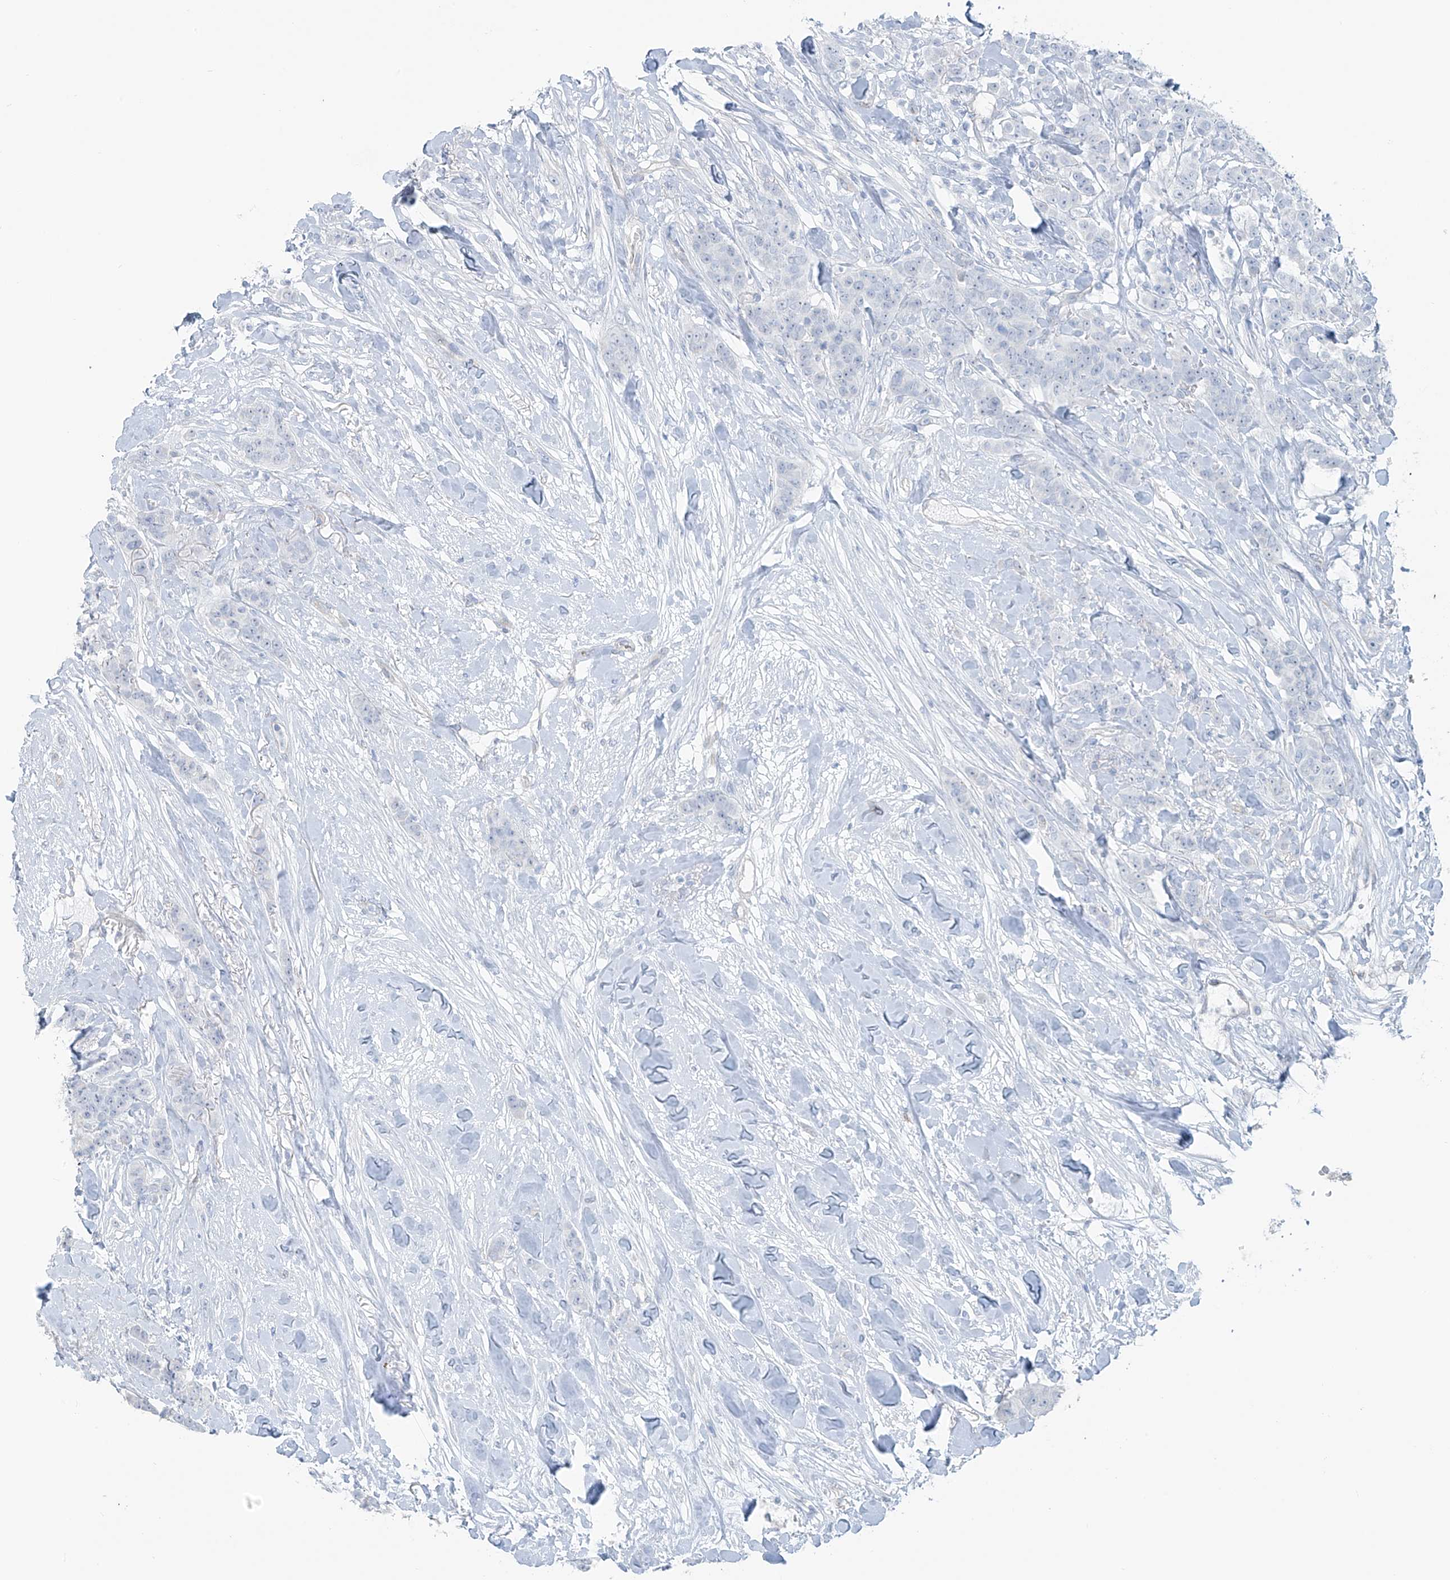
{"staining": {"intensity": "negative", "quantity": "none", "location": "none"}, "tissue": "breast cancer", "cell_type": "Tumor cells", "image_type": "cancer", "snomed": [{"axis": "morphology", "description": "Duct carcinoma"}, {"axis": "topography", "description": "Breast"}], "caption": "Tumor cells are negative for brown protein staining in breast intraductal carcinoma.", "gene": "TUBE1", "patient": {"sex": "female", "age": 40}}